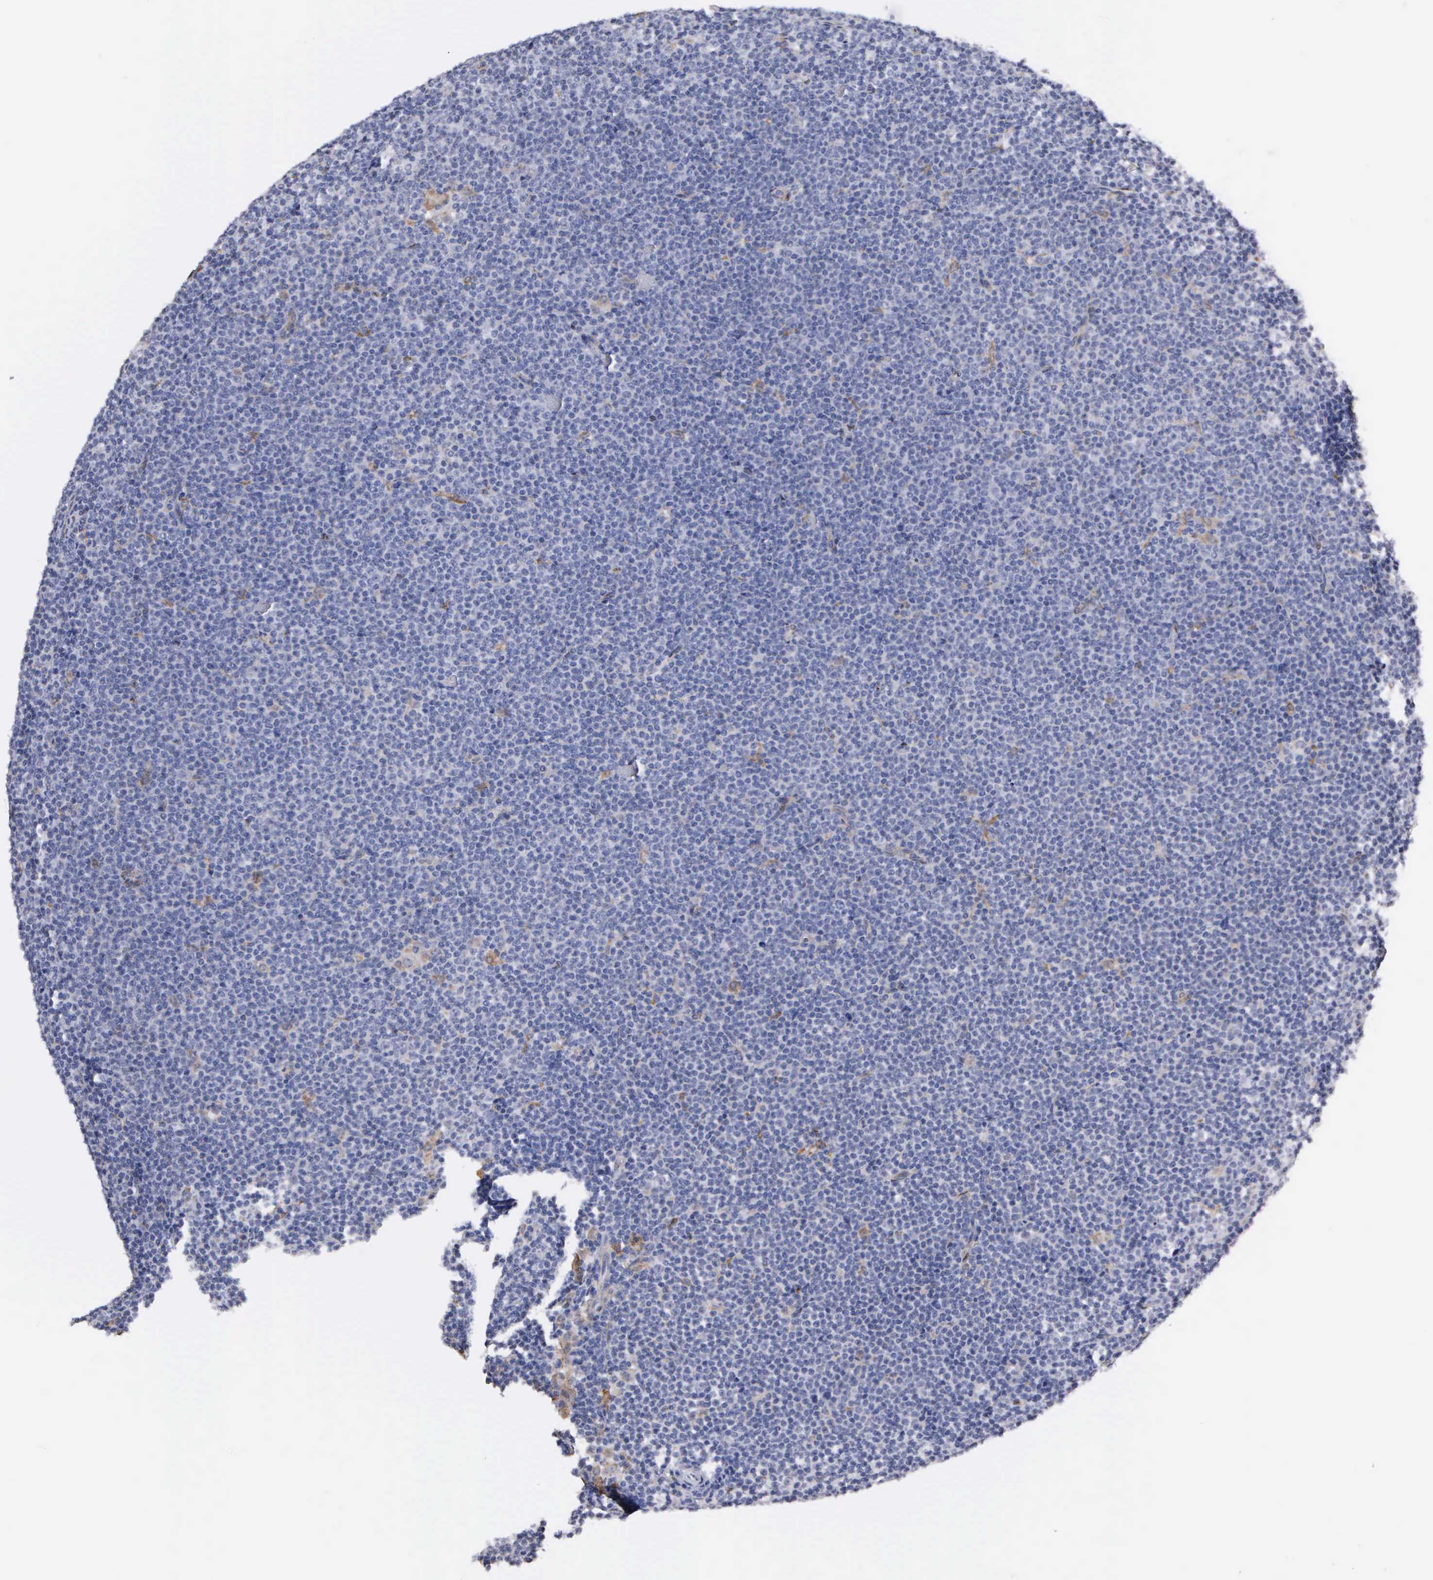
{"staining": {"intensity": "negative", "quantity": "none", "location": "none"}, "tissue": "lymphoma", "cell_type": "Tumor cells", "image_type": "cancer", "snomed": [{"axis": "morphology", "description": "Malignant lymphoma, non-Hodgkin's type, Low grade"}, {"axis": "topography", "description": "Lymph node"}], "caption": "Human low-grade malignant lymphoma, non-Hodgkin's type stained for a protein using immunohistochemistry shows no positivity in tumor cells.", "gene": "LIN52", "patient": {"sex": "female", "age": 69}}